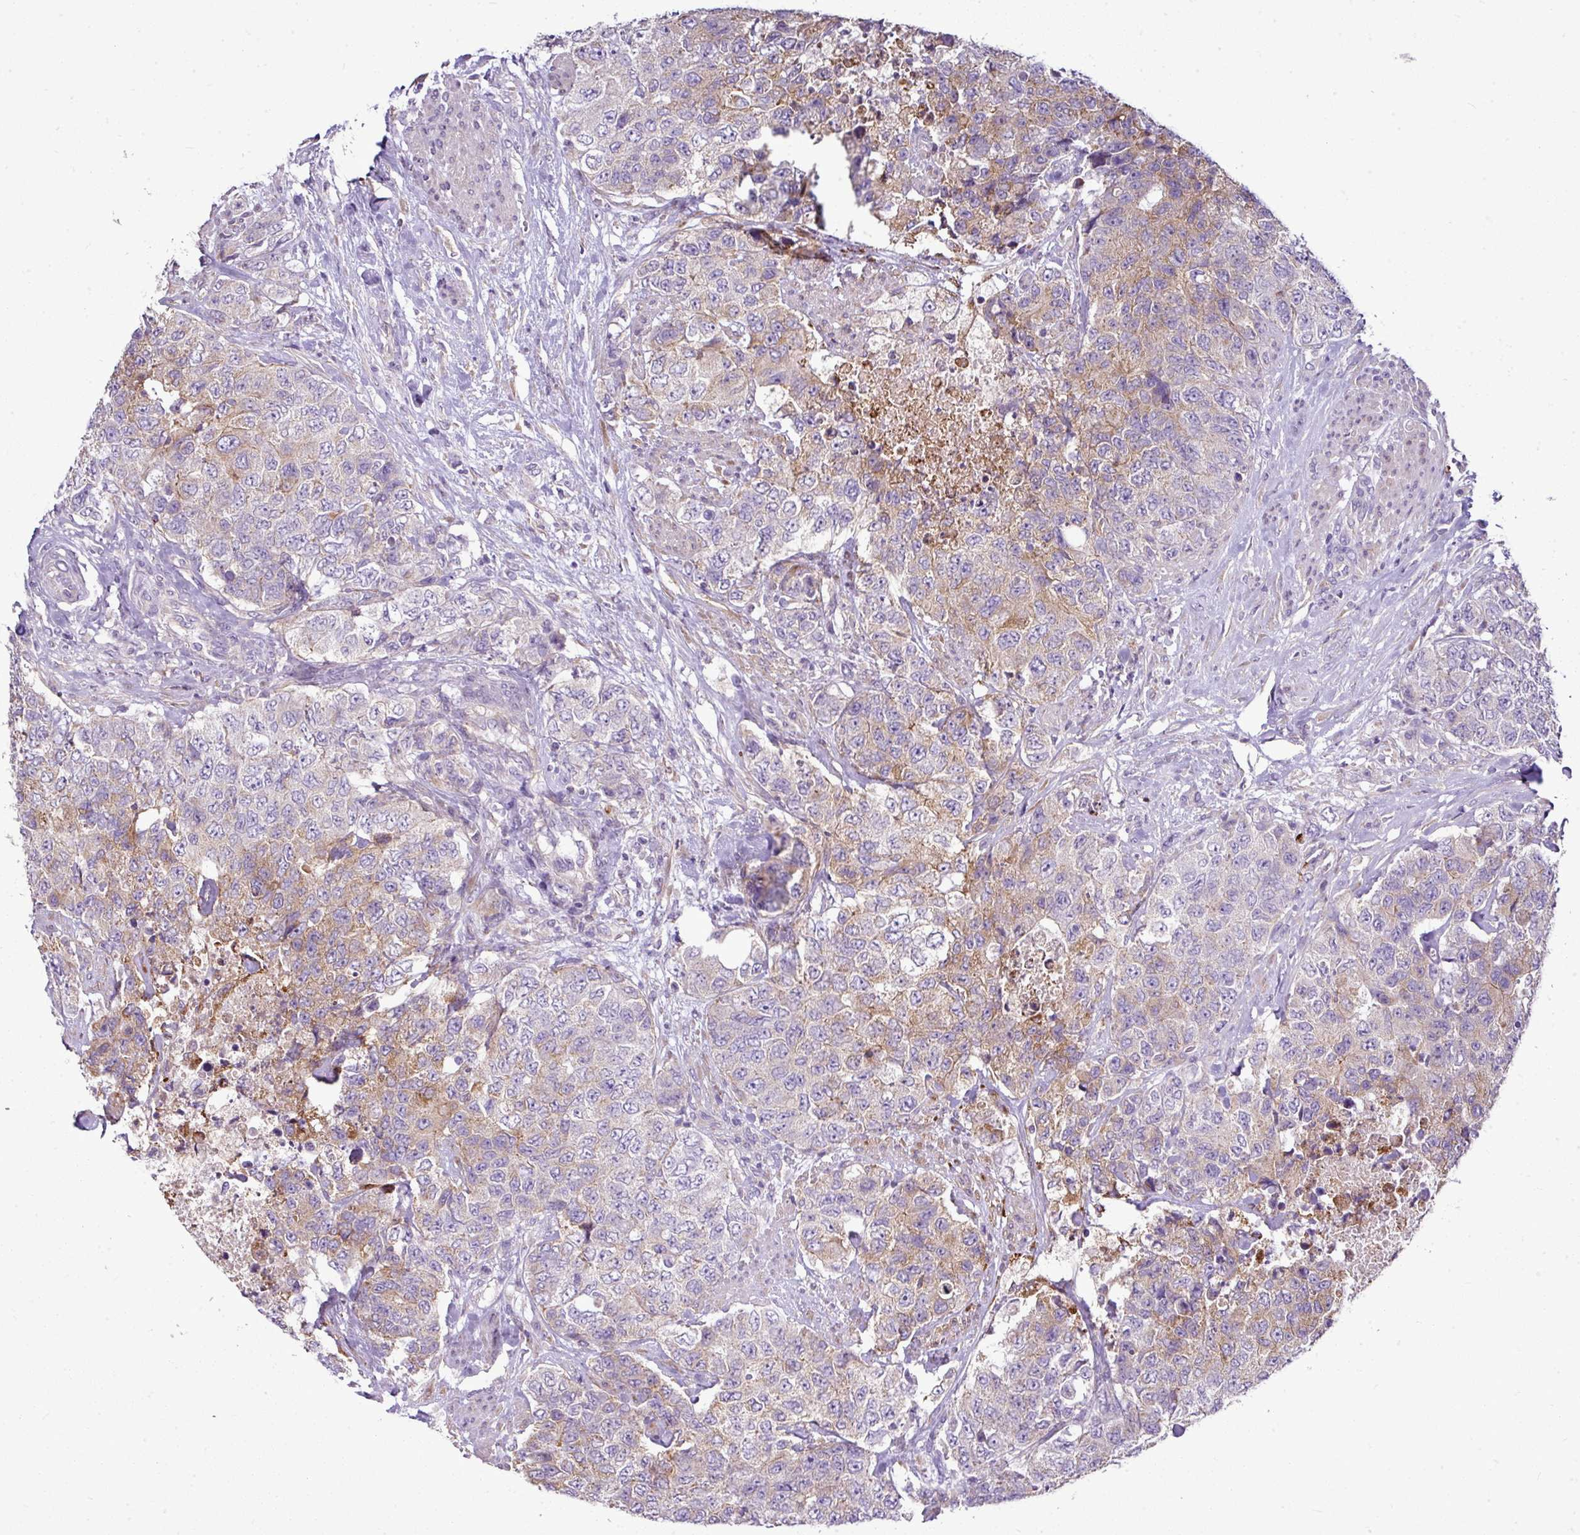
{"staining": {"intensity": "moderate", "quantity": "25%-75%", "location": "cytoplasmic/membranous"}, "tissue": "urothelial cancer", "cell_type": "Tumor cells", "image_type": "cancer", "snomed": [{"axis": "morphology", "description": "Urothelial carcinoma, High grade"}, {"axis": "topography", "description": "Urinary bladder"}], "caption": "An image of human high-grade urothelial carcinoma stained for a protein shows moderate cytoplasmic/membranous brown staining in tumor cells. (Stains: DAB (3,3'-diaminobenzidine) in brown, nuclei in blue, Microscopy: brightfield microscopy at high magnification).", "gene": "GAN", "patient": {"sex": "female", "age": 78}}